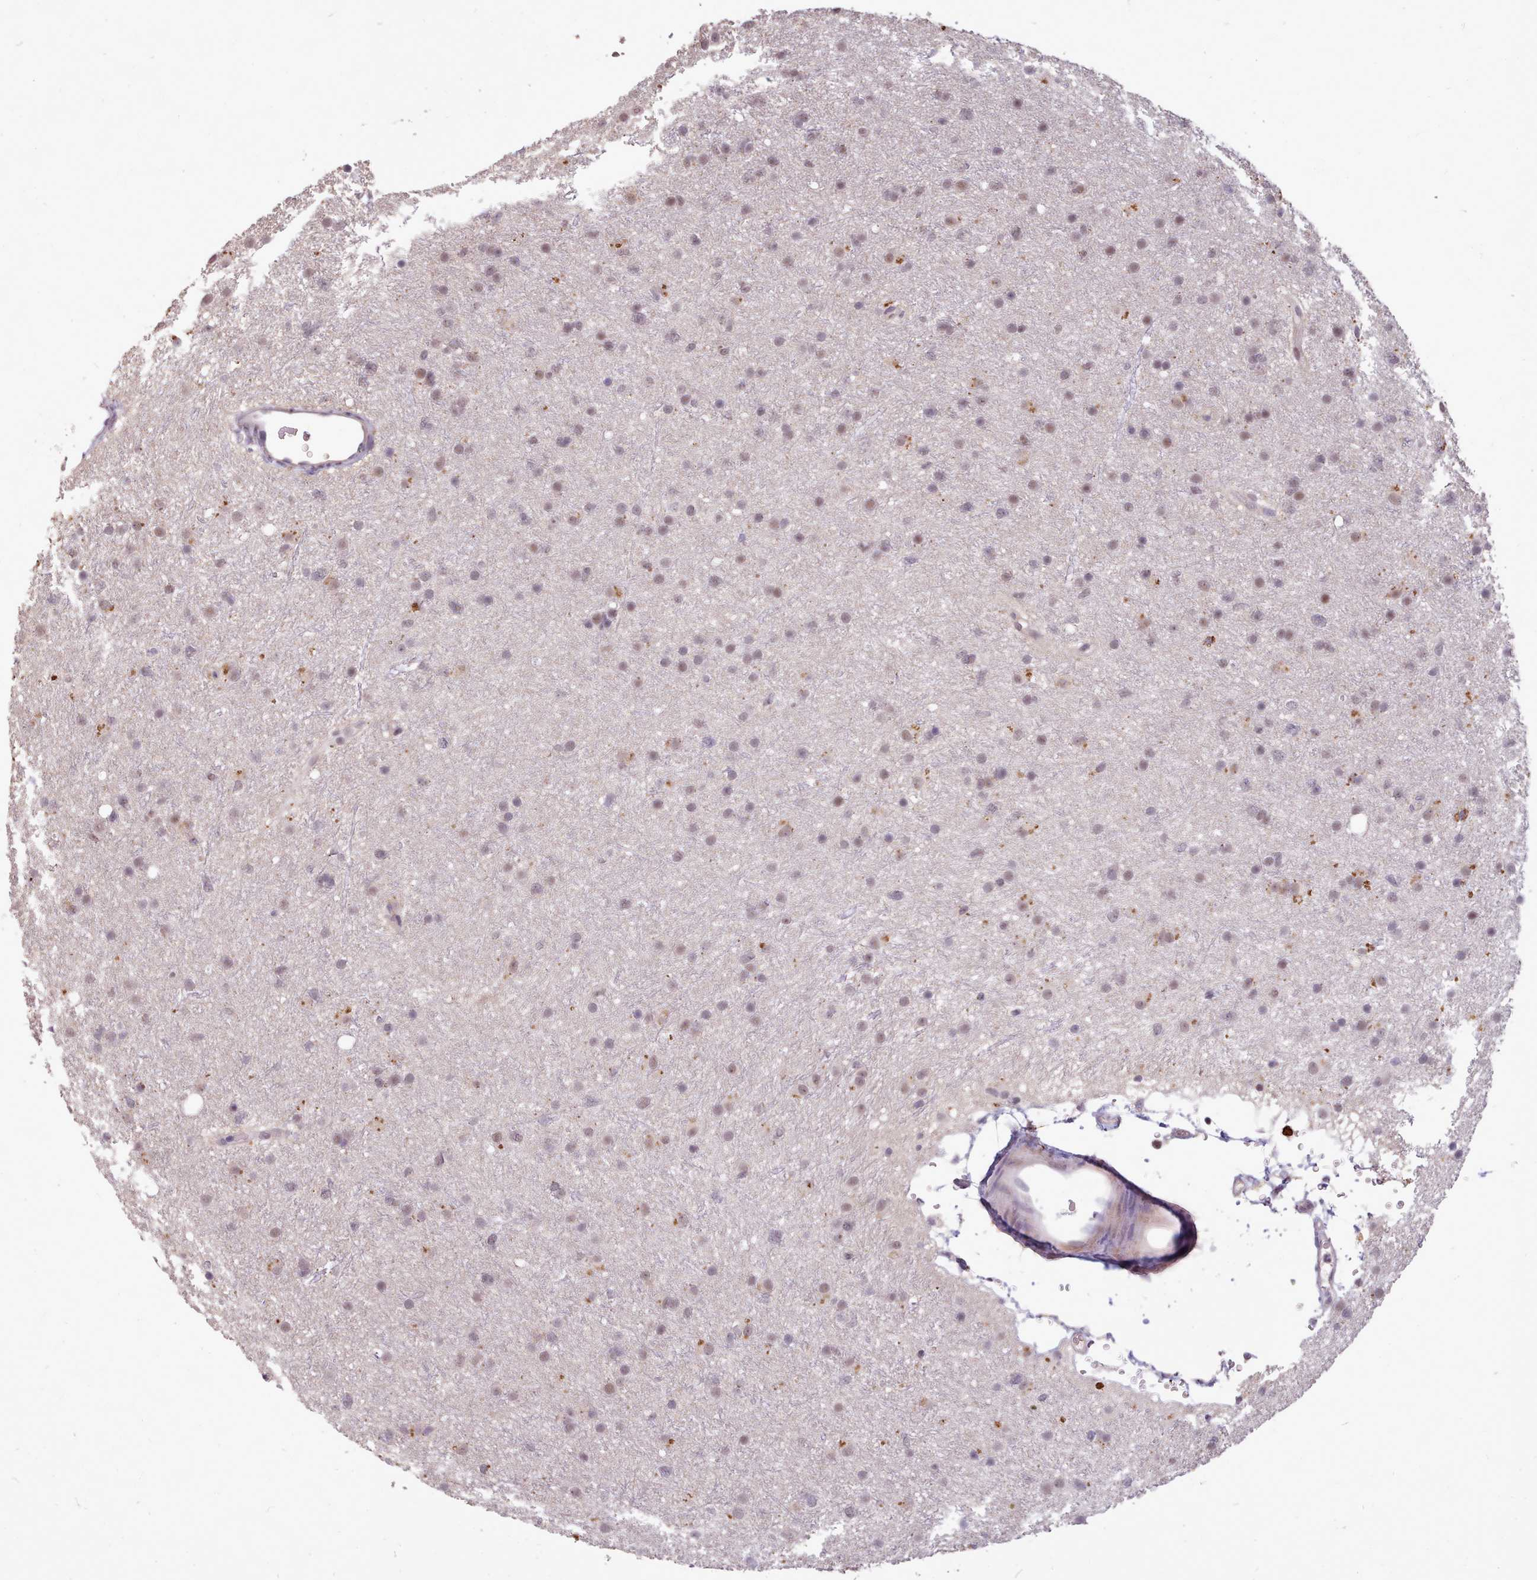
{"staining": {"intensity": "weak", "quantity": ">75%", "location": "nuclear"}, "tissue": "glioma", "cell_type": "Tumor cells", "image_type": "cancer", "snomed": [{"axis": "morphology", "description": "Glioma, malignant, Low grade"}, {"axis": "topography", "description": "Cerebral cortex"}], "caption": "Immunohistochemistry (IHC) (DAB) staining of human malignant glioma (low-grade) exhibits weak nuclear protein positivity in about >75% of tumor cells.", "gene": "ZNF607", "patient": {"sex": "female", "age": 39}}